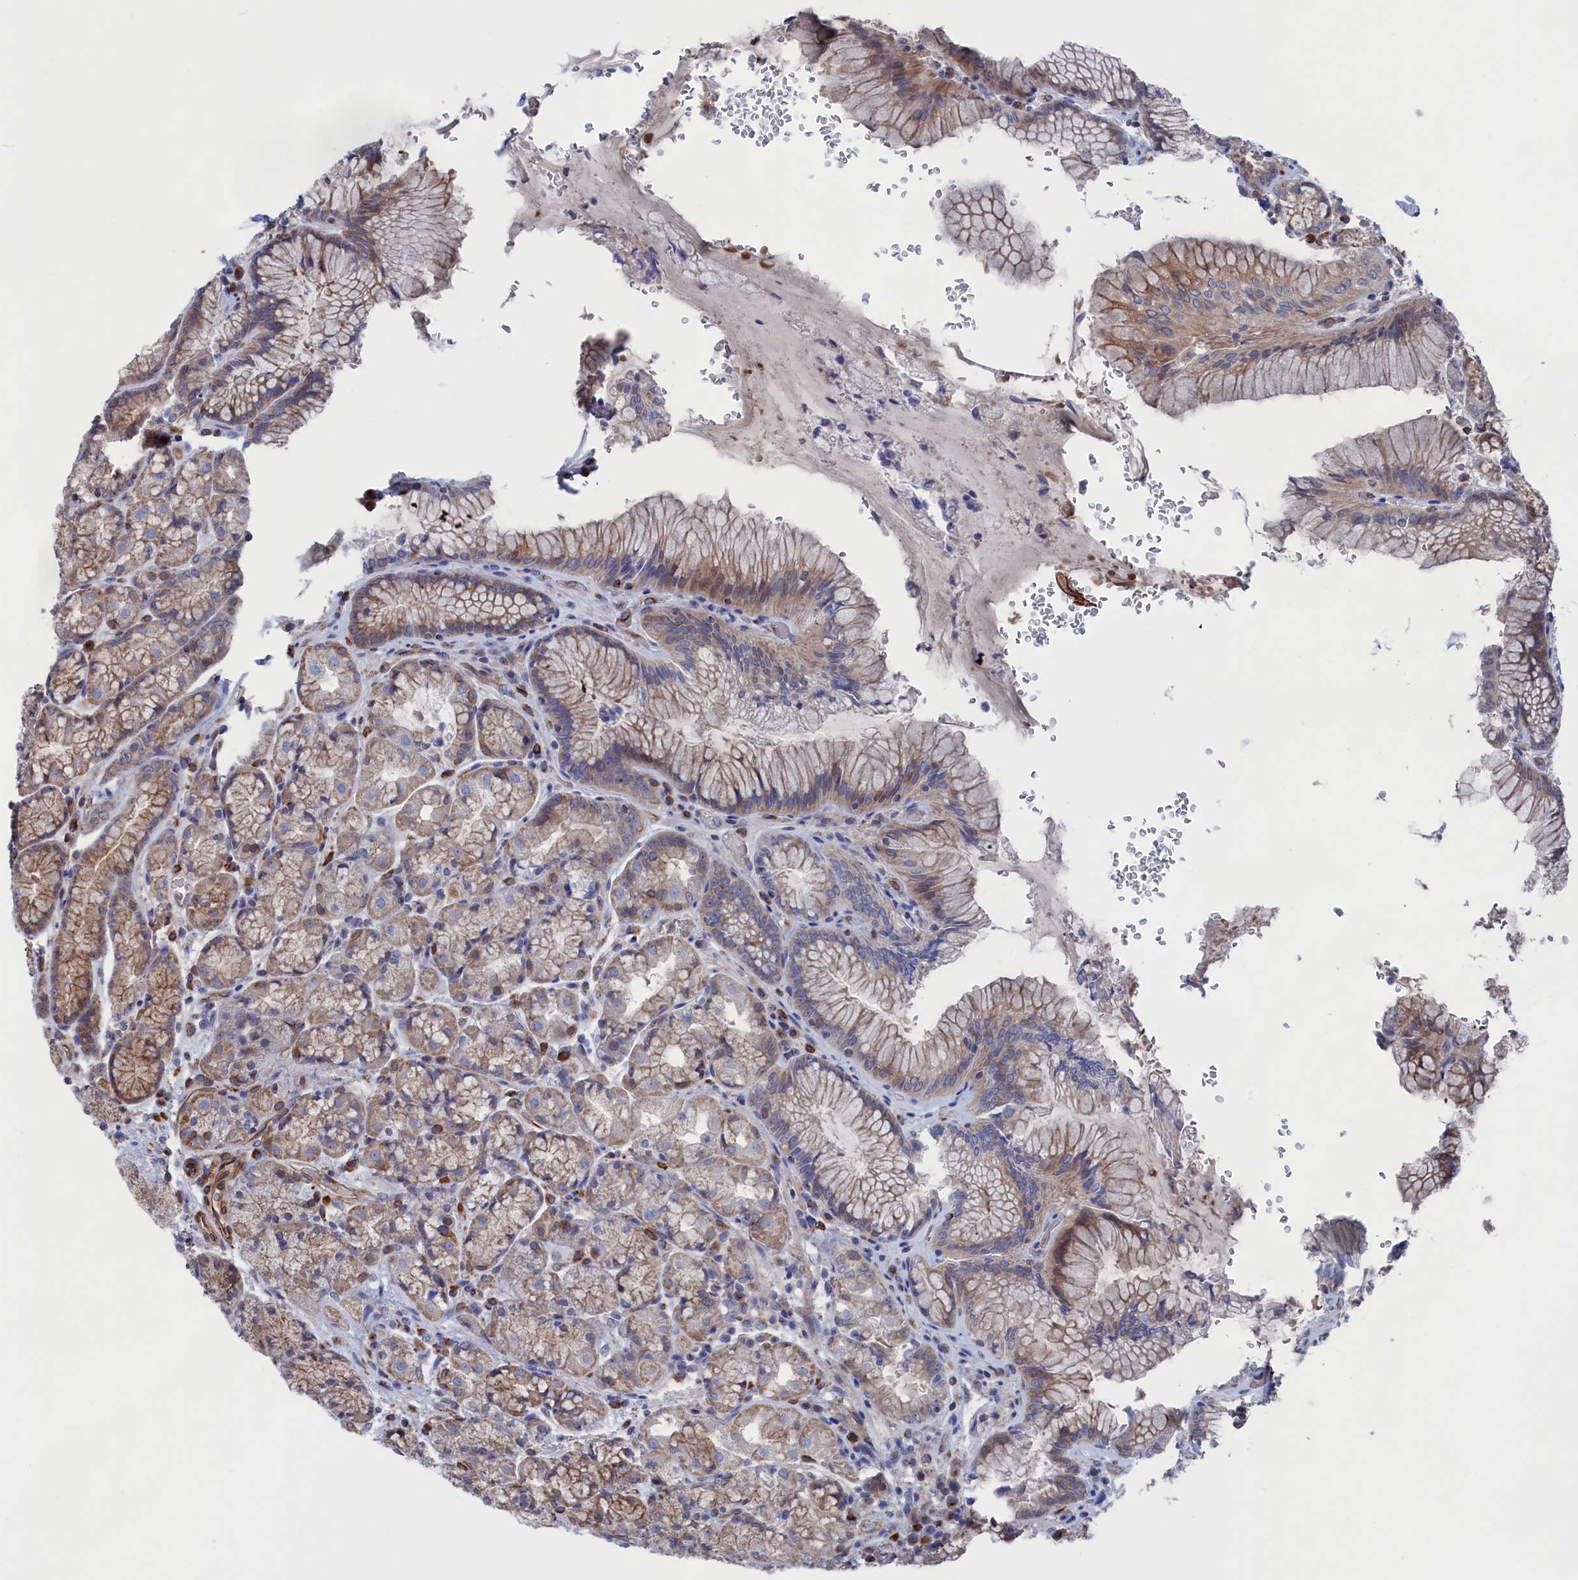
{"staining": {"intensity": "moderate", "quantity": ">75%", "location": "cytoplasmic/membranous"}, "tissue": "stomach", "cell_type": "Glandular cells", "image_type": "normal", "snomed": [{"axis": "morphology", "description": "Normal tissue, NOS"}, {"axis": "topography", "description": "Stomach"}], "caption": "A medium amount of moderate cytoplasmic/membranous expression is present in about >75% of glandular cells in benign stomach.", "gene": "NUTF2", "patient": {"sex": "male", "age": 63}}